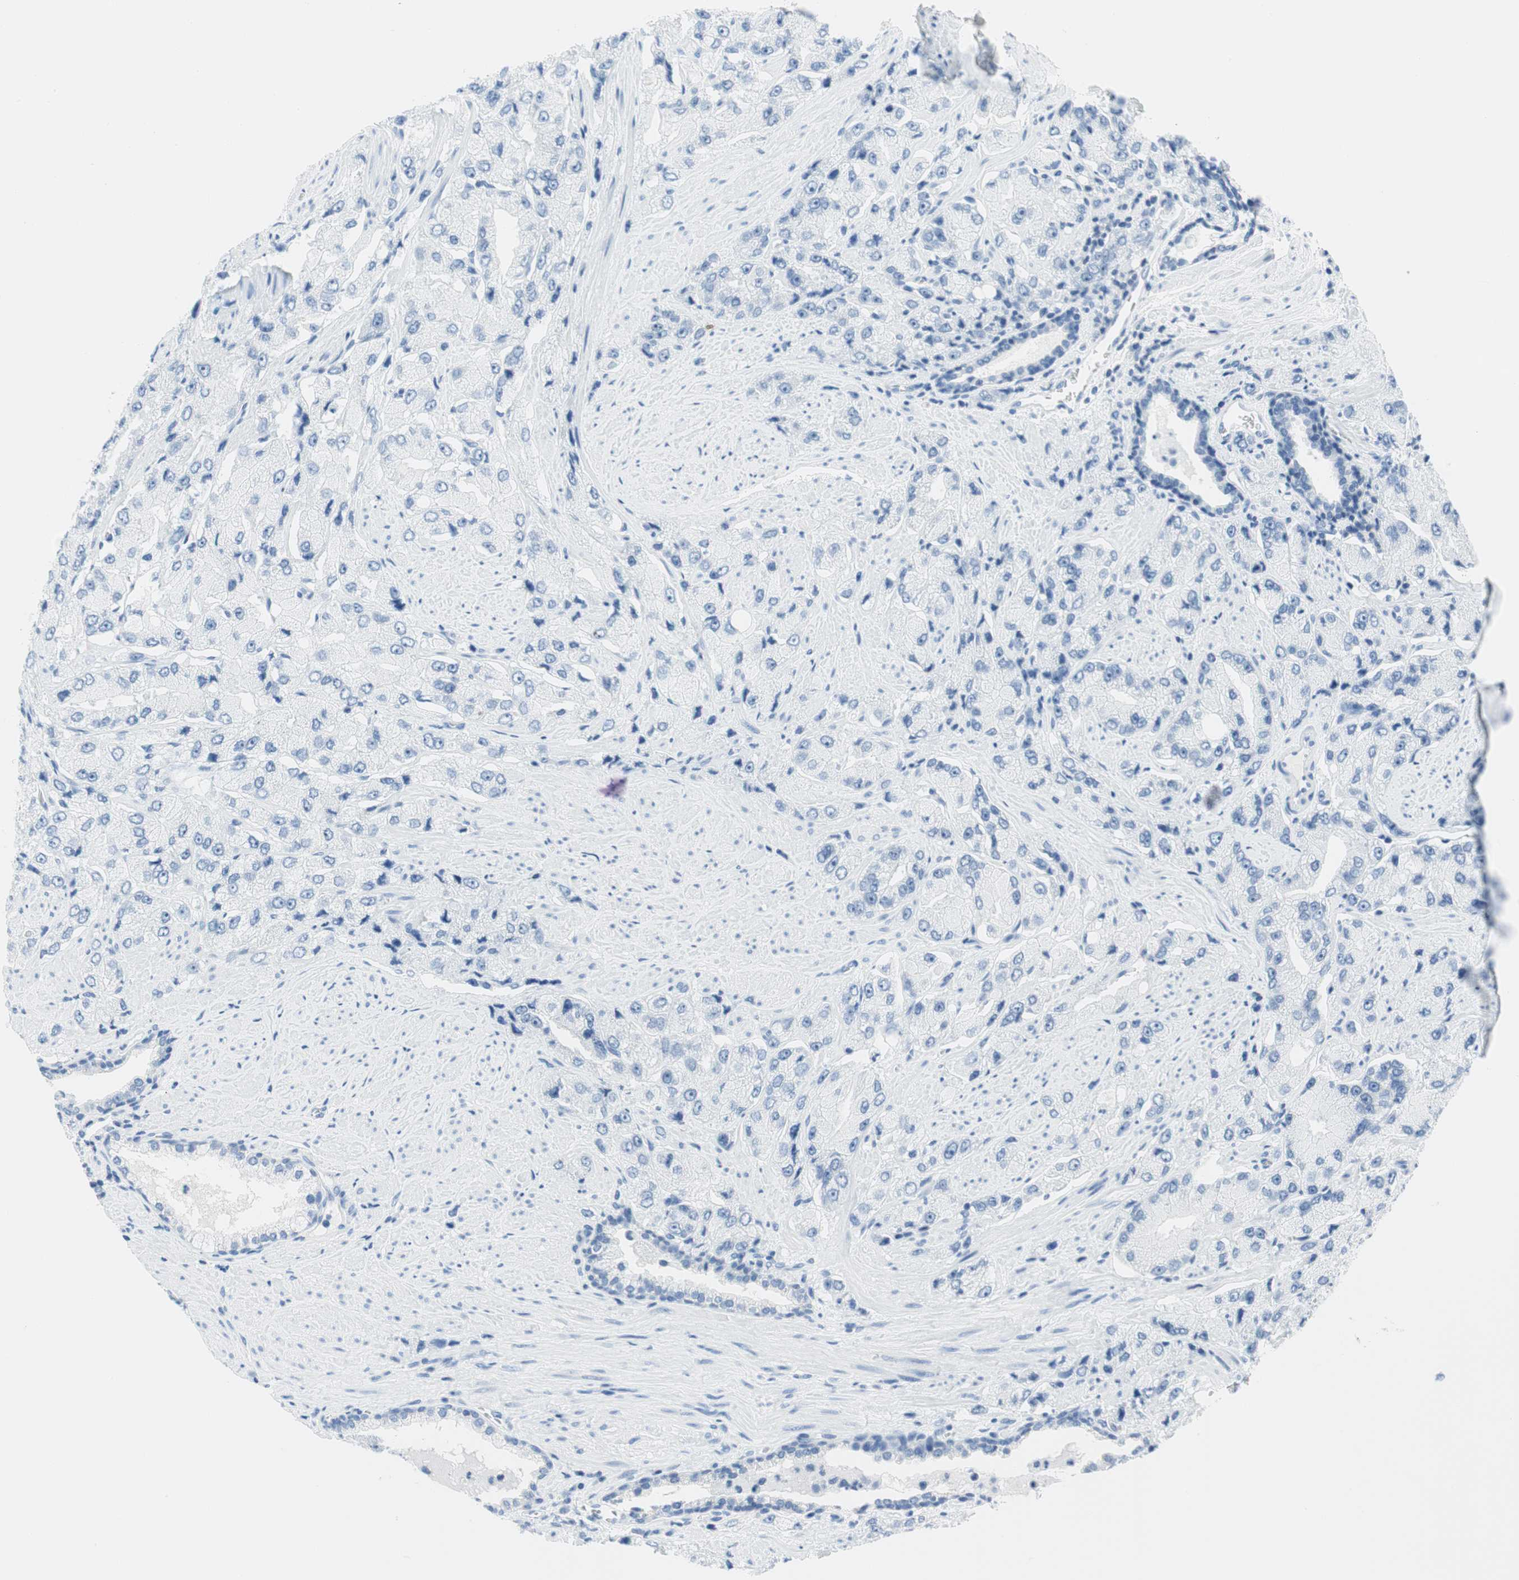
{"staining": {"intensity": "negative", "quantity": "none", "location": "none"}, "tissue": "prostate cancer", "cell_type": "Tumor cells", "image_type": "cancer", "snomed": [{"axis": "morphology", "description": "Adenocarcinoma, High grade"}, {"axis": "topography", "description": "Prostate"}], "caption": "The IHC micrograph has no significant positivity in tumor cells of prostate cancer tissue. (DAB (3,3'-diaminobenzidine) immunohistochemistry visualized using brightfield microscopy, high magnification).", "gene": "NFATC2", "patient": {"sex": "male", "age": 58}}